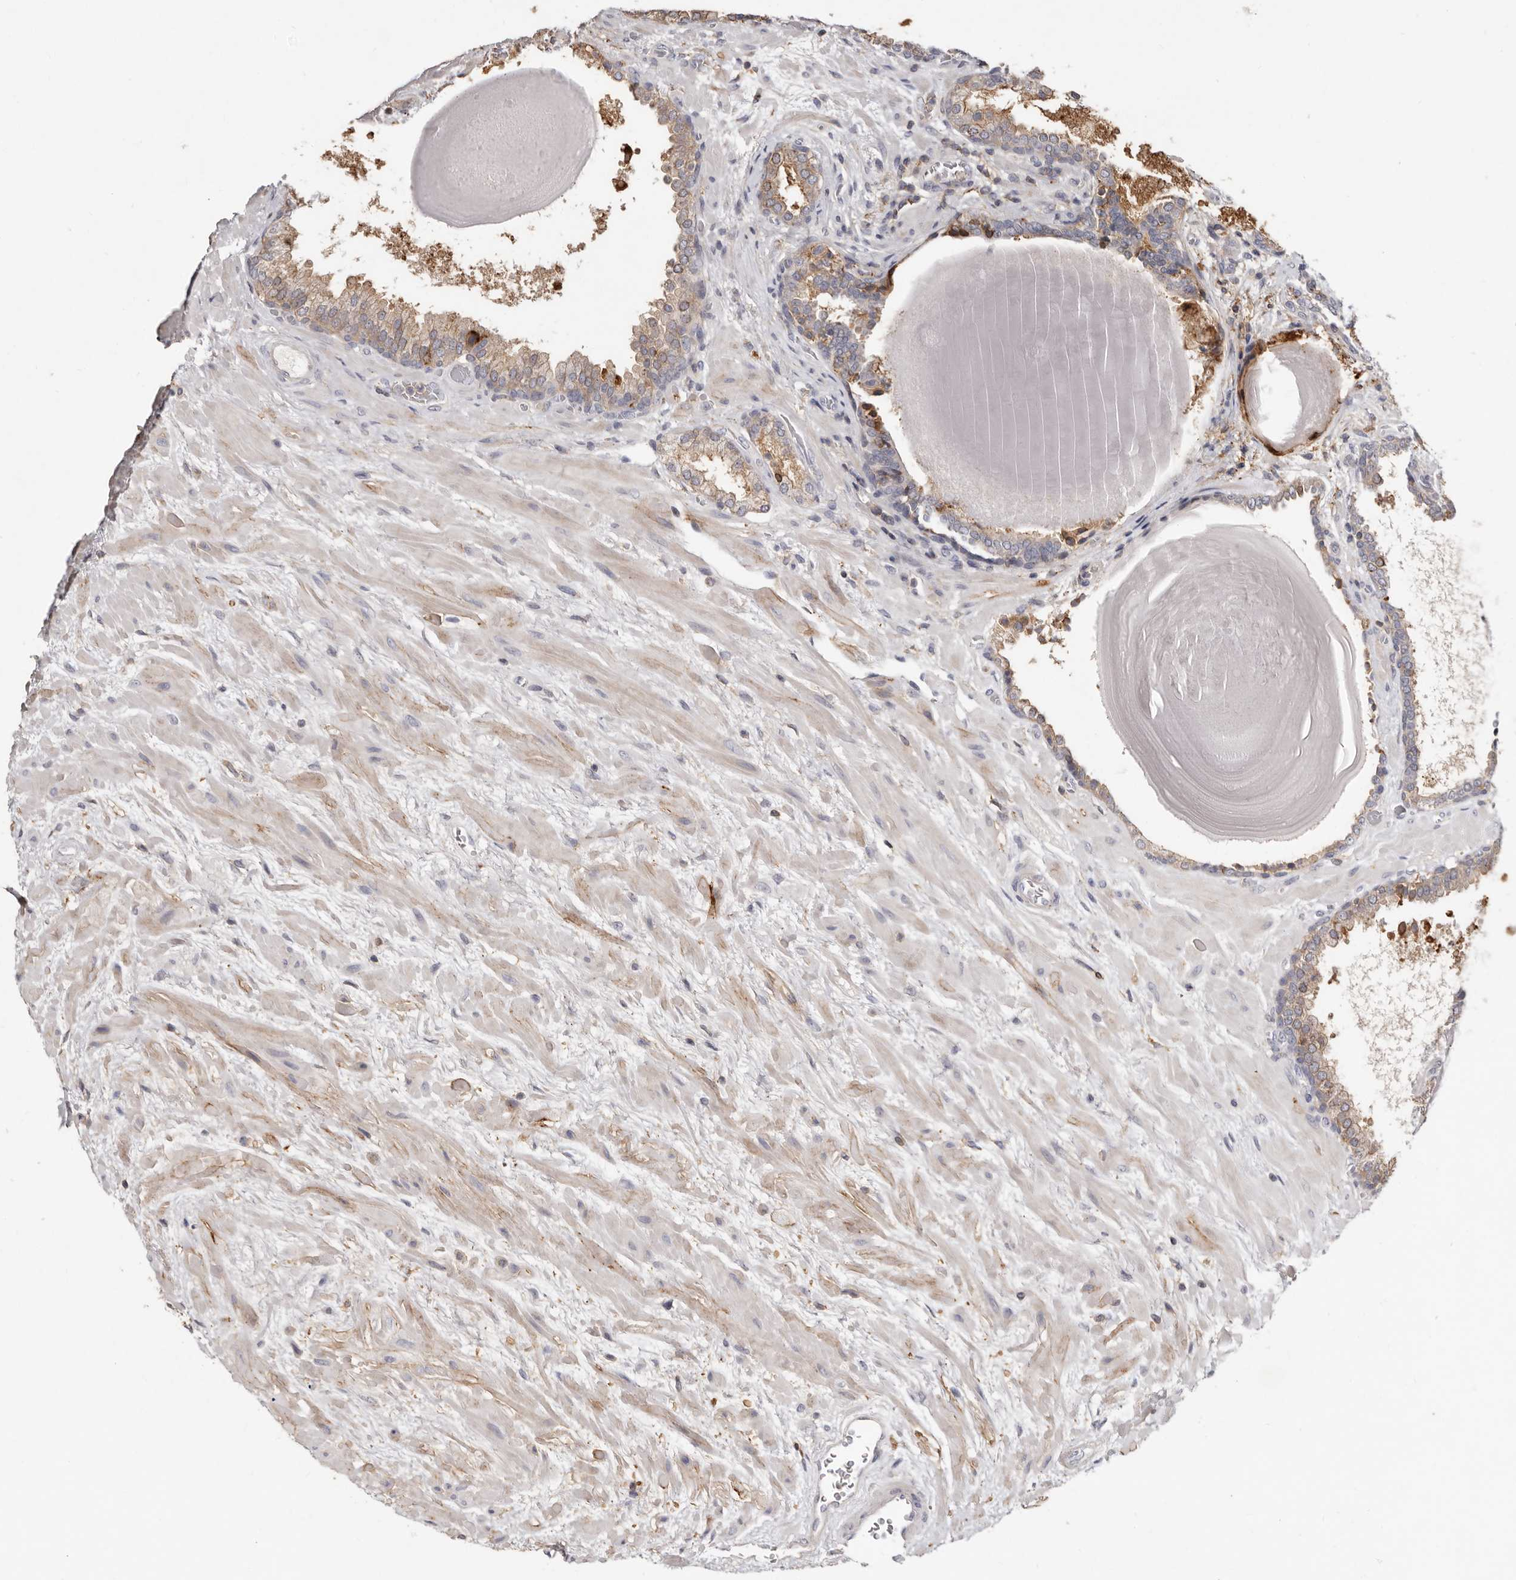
{"staining": {"intensity": "moderate", "quantity": ">75%", "location": "cytoplasmic/membranous"}, "tissue": "prostate", "cell_type": "Glandular cells", "image_type": "normal", "snomed": [{"axis": "morphology", "description": "Normal tissue, NOS"}, {"axis": "topography", "description": "Prostate"}], "caption": "An immunohistochemistry (IHC) micrograph of benign tissue is shown. Protein staining in brown labels moderate cytoplasmic/membranous positivity in prostate within glandular cells.", "gene": "KIF26B", "patient": {"sex": "male", "age": 48}}